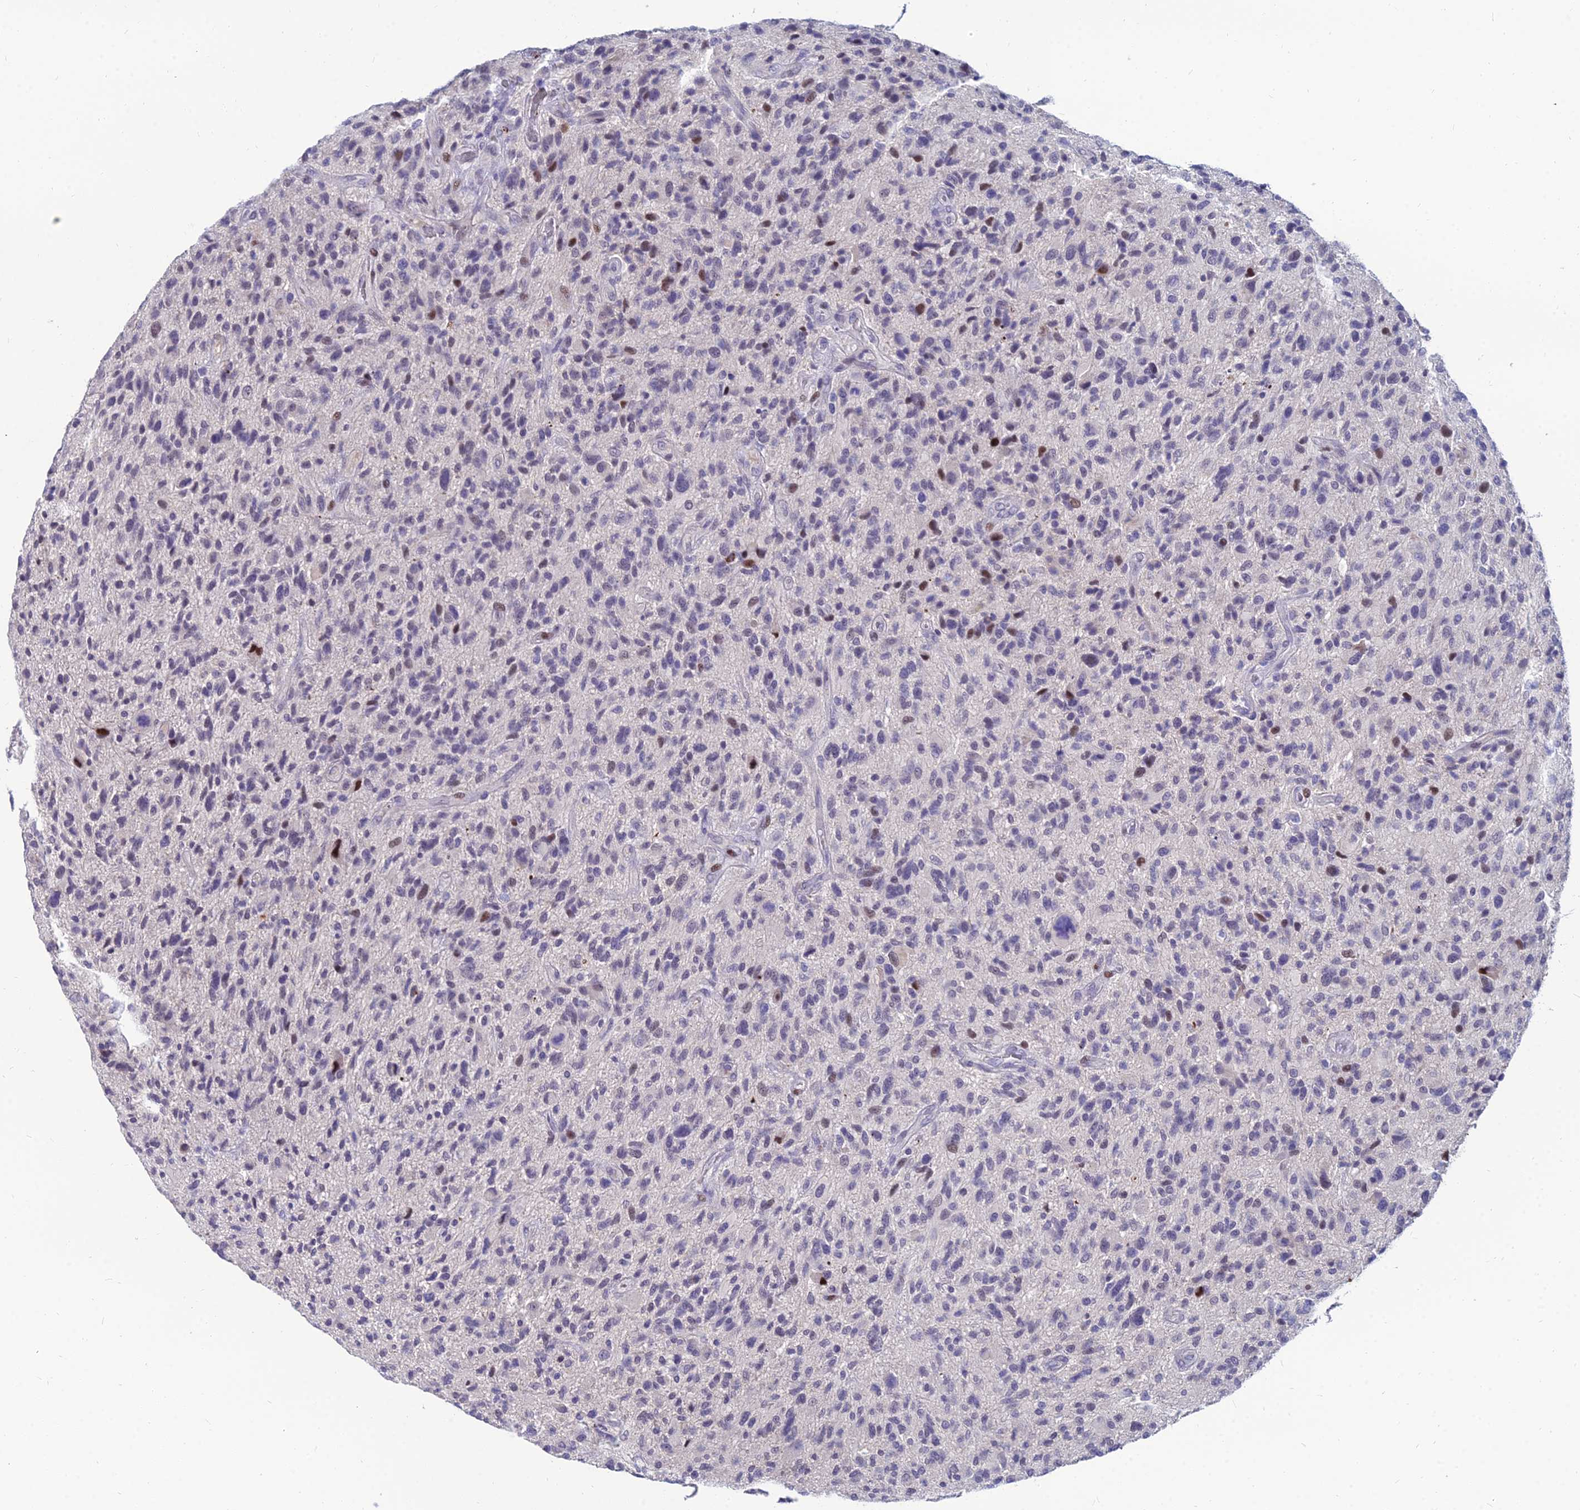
{"staining": {"intensity": "negative", "quantity": "none", "location": "none"}, "tissue": "glioma", "cell_type": "Tumor cells", "image_type": "cancer", "snomed": [{"axis": "morphology", "description": "Glioma, malignant, High grade"}, {"axis": "topography", "description": "Brain"}], "caption": "Histopathology image shows no protein staining in tumor cells of glioma tissue.", "gene": "GOLGA6D", "patient": {"sex": "male", "age": 47}}